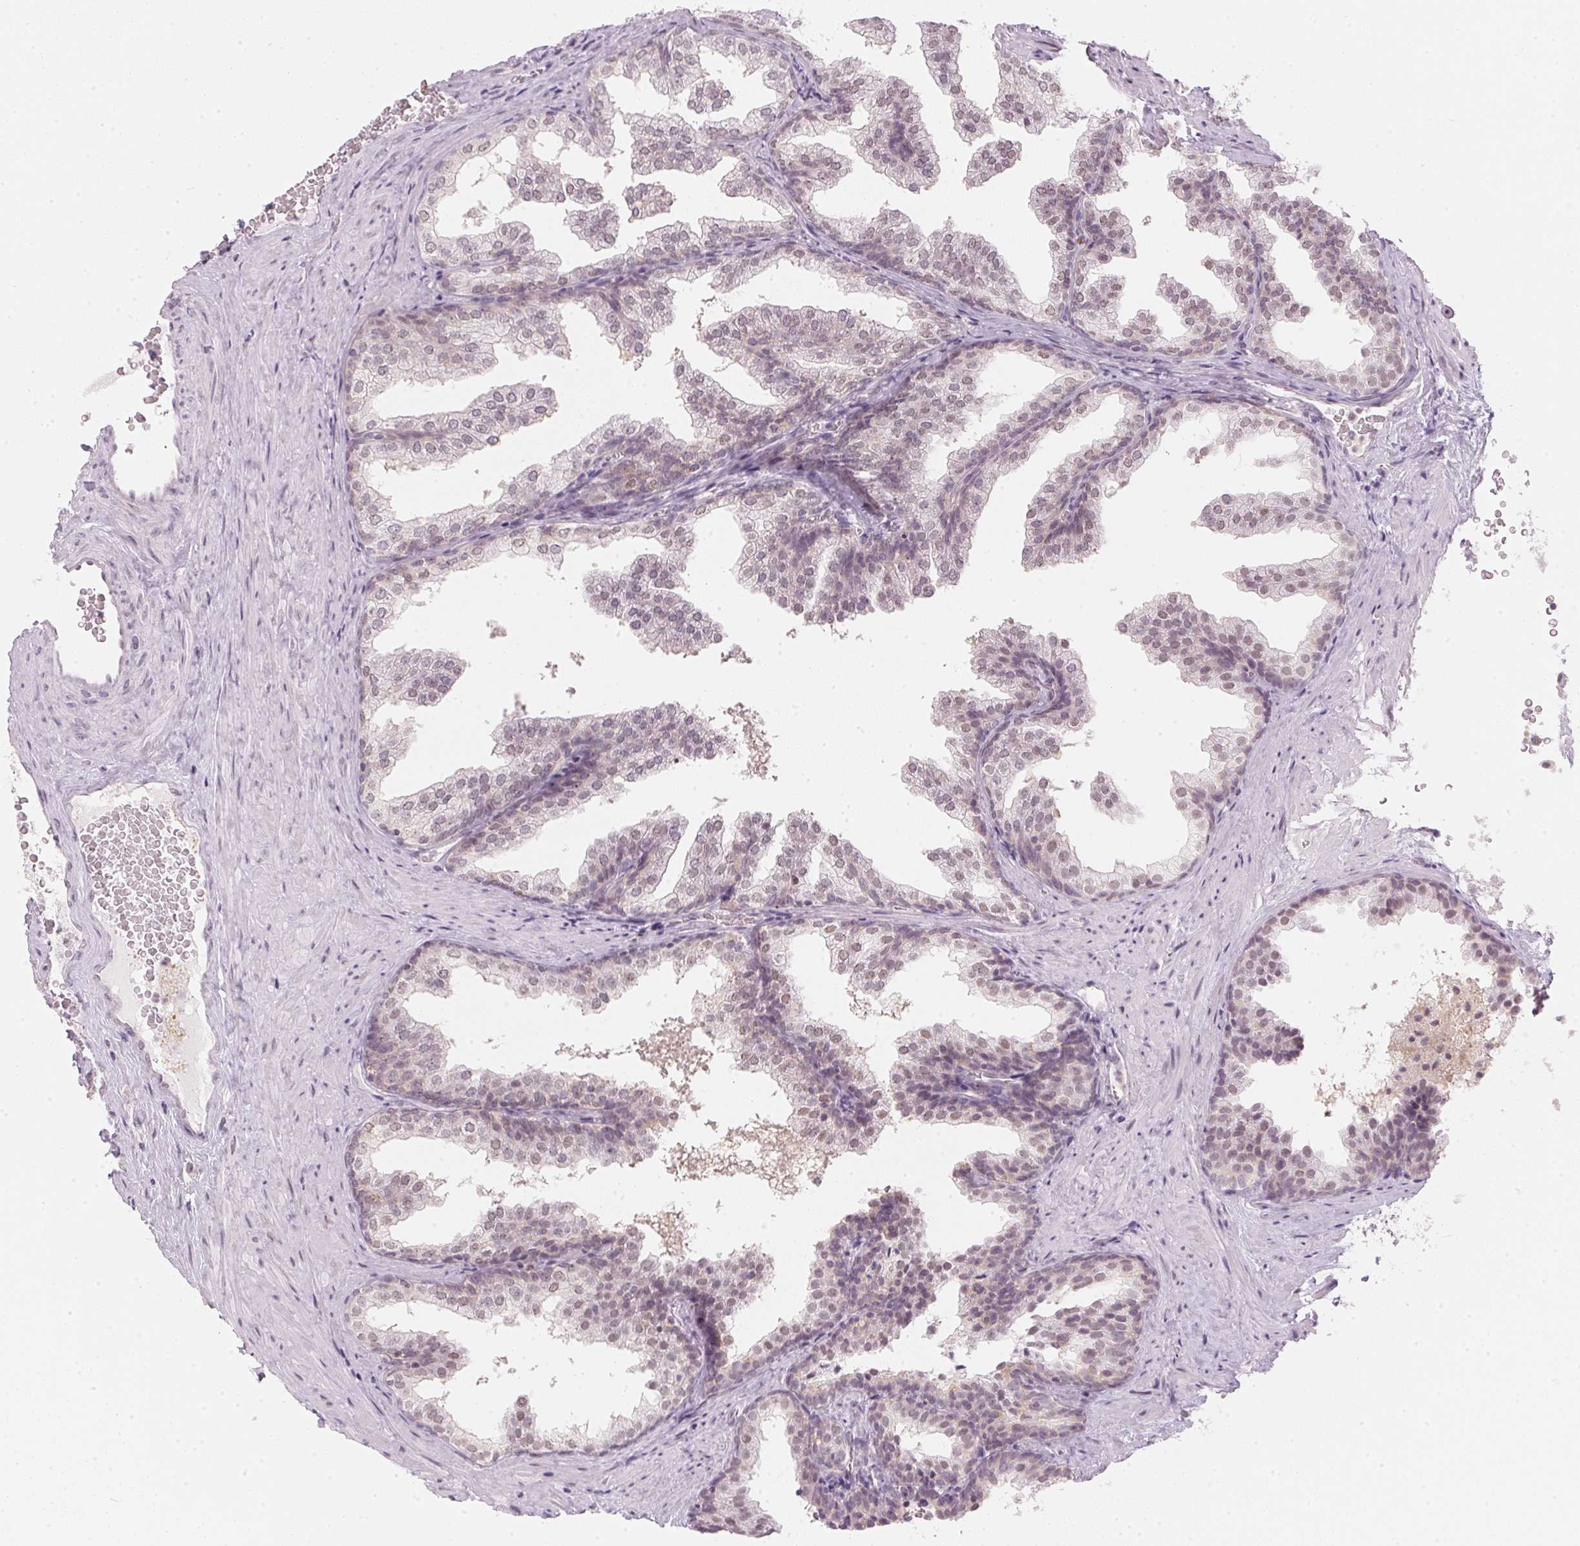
{"staining": {"intensity": "weak", "quantity": "<25%", "location": "nuclear"}, "tissue": "prostate", "cell_type": "Glandular cells", "image_type": "normal", "snomed": [{"axis": "morphology", "description": "Normal tissue, NOS"}, {"axis": "topography", "description": "Prostate"}], "caption": "The image demonstrates no significant expression in glandular cells of prostate. Brightfield microscopy of immunohistochemistry stained with DAB (3,3'-diaminobenzidine) (brown) and hematoxylin (blue), captured at high magnification.", "gene": "KPRP", "patient": {"sex": "male", "age": 37}}